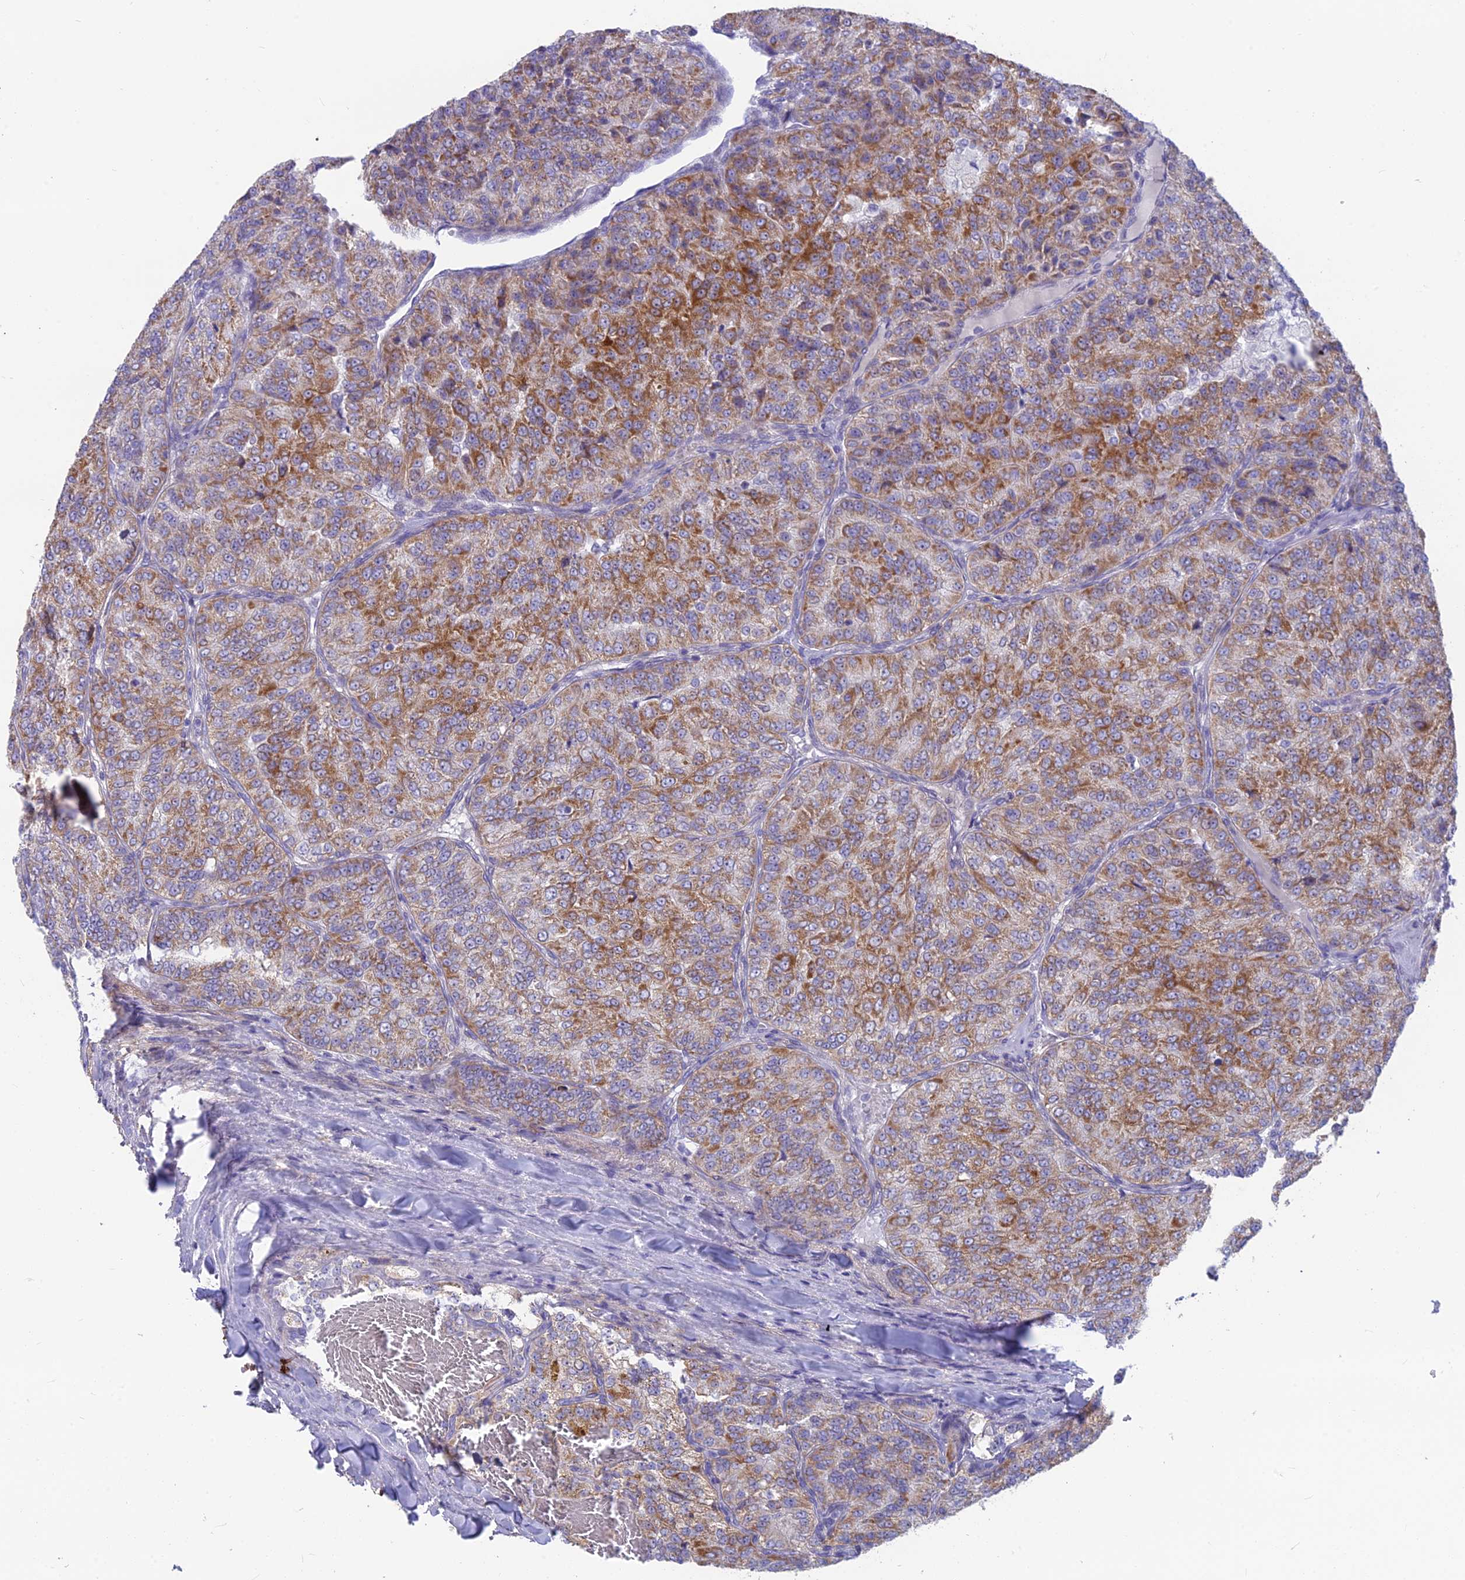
{"staining": {"intensity": "moderate", "quantity": ">75%", "location": "cytoplasmic/membranous"}, "tissue": "renal cancer", "cell_type": "Tumor cells", "image_type": "cancer", "snomed": [{"axis": "morphology", "description": "Adenocarcinoma, NOS"}, {"axis": "topography", "description": "Kidney"}], "caption": "Immunohistochemical staining of human renal cancer (adenocarcinoma) exhibits medium levels of moderate cytoplasmic/membranous positivity in about >75% of tumor cells.", "gene": "PLAC9", "patient": {"sex": "female", "age": 63}}